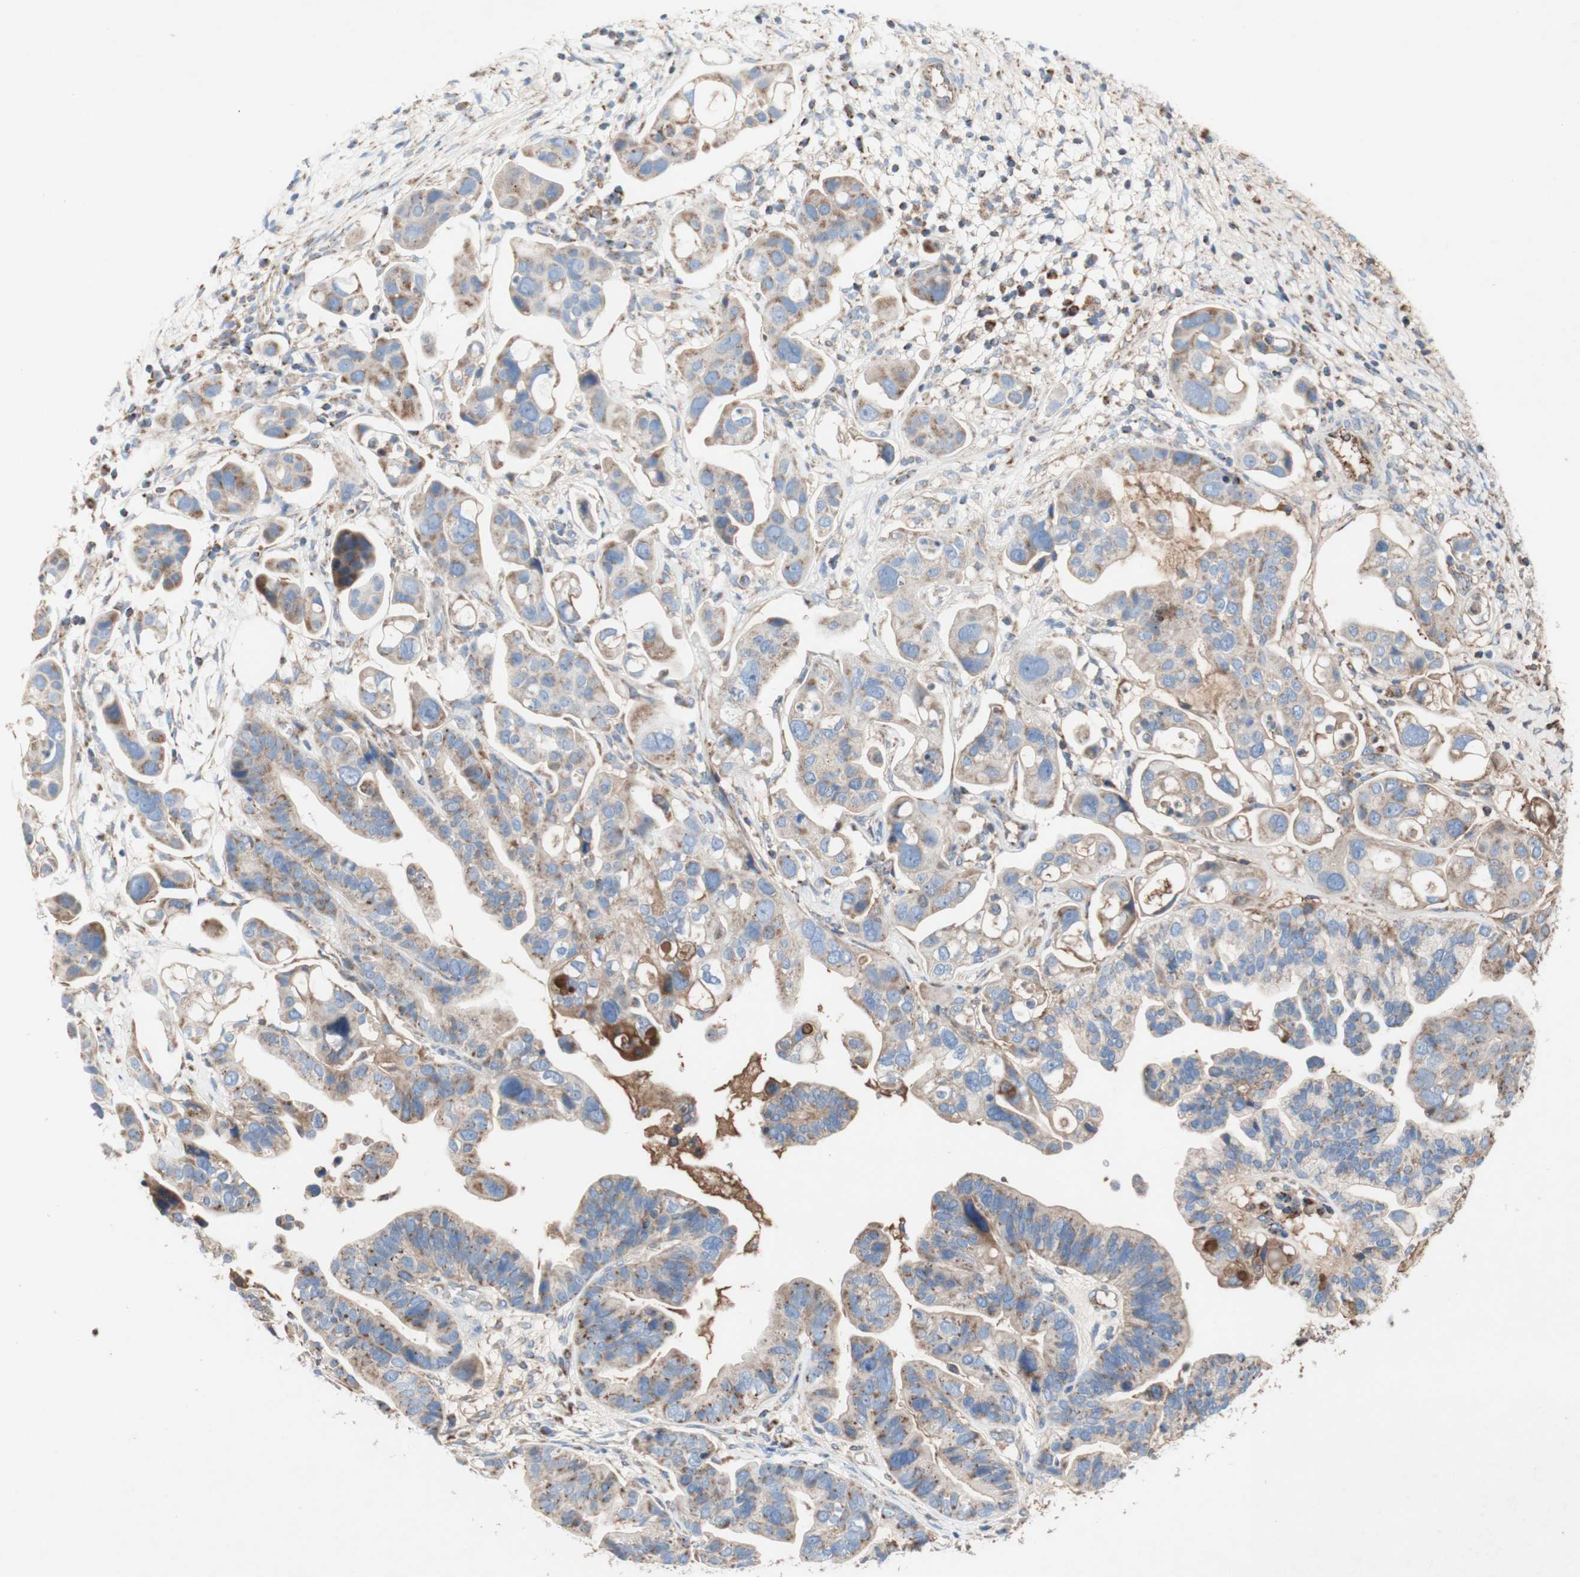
{"staining": {"intensity": "weak", "quantity": ">75%", "location": "cytoplasmic/membranous"}, "tissue": "ovarian cancer", "cell_type": "Tumor cells", "image_type": "cancer", "snomed": [{"axis": "morphology", "description": "Cystadenocarcinoma, serous, NOS"}, {"axis": "topography", "description": "Ovary"}], "caption": "IHC photomicrograph of human ovarian serous cystadenocarcinoma stained for a protein (brown), which demonstrates low levels of weak cytoplasmic/membranous positivity in about >75% of tumor cells.", "gene": "SDHB", "patient": {"sex": "female", "age": 56}}